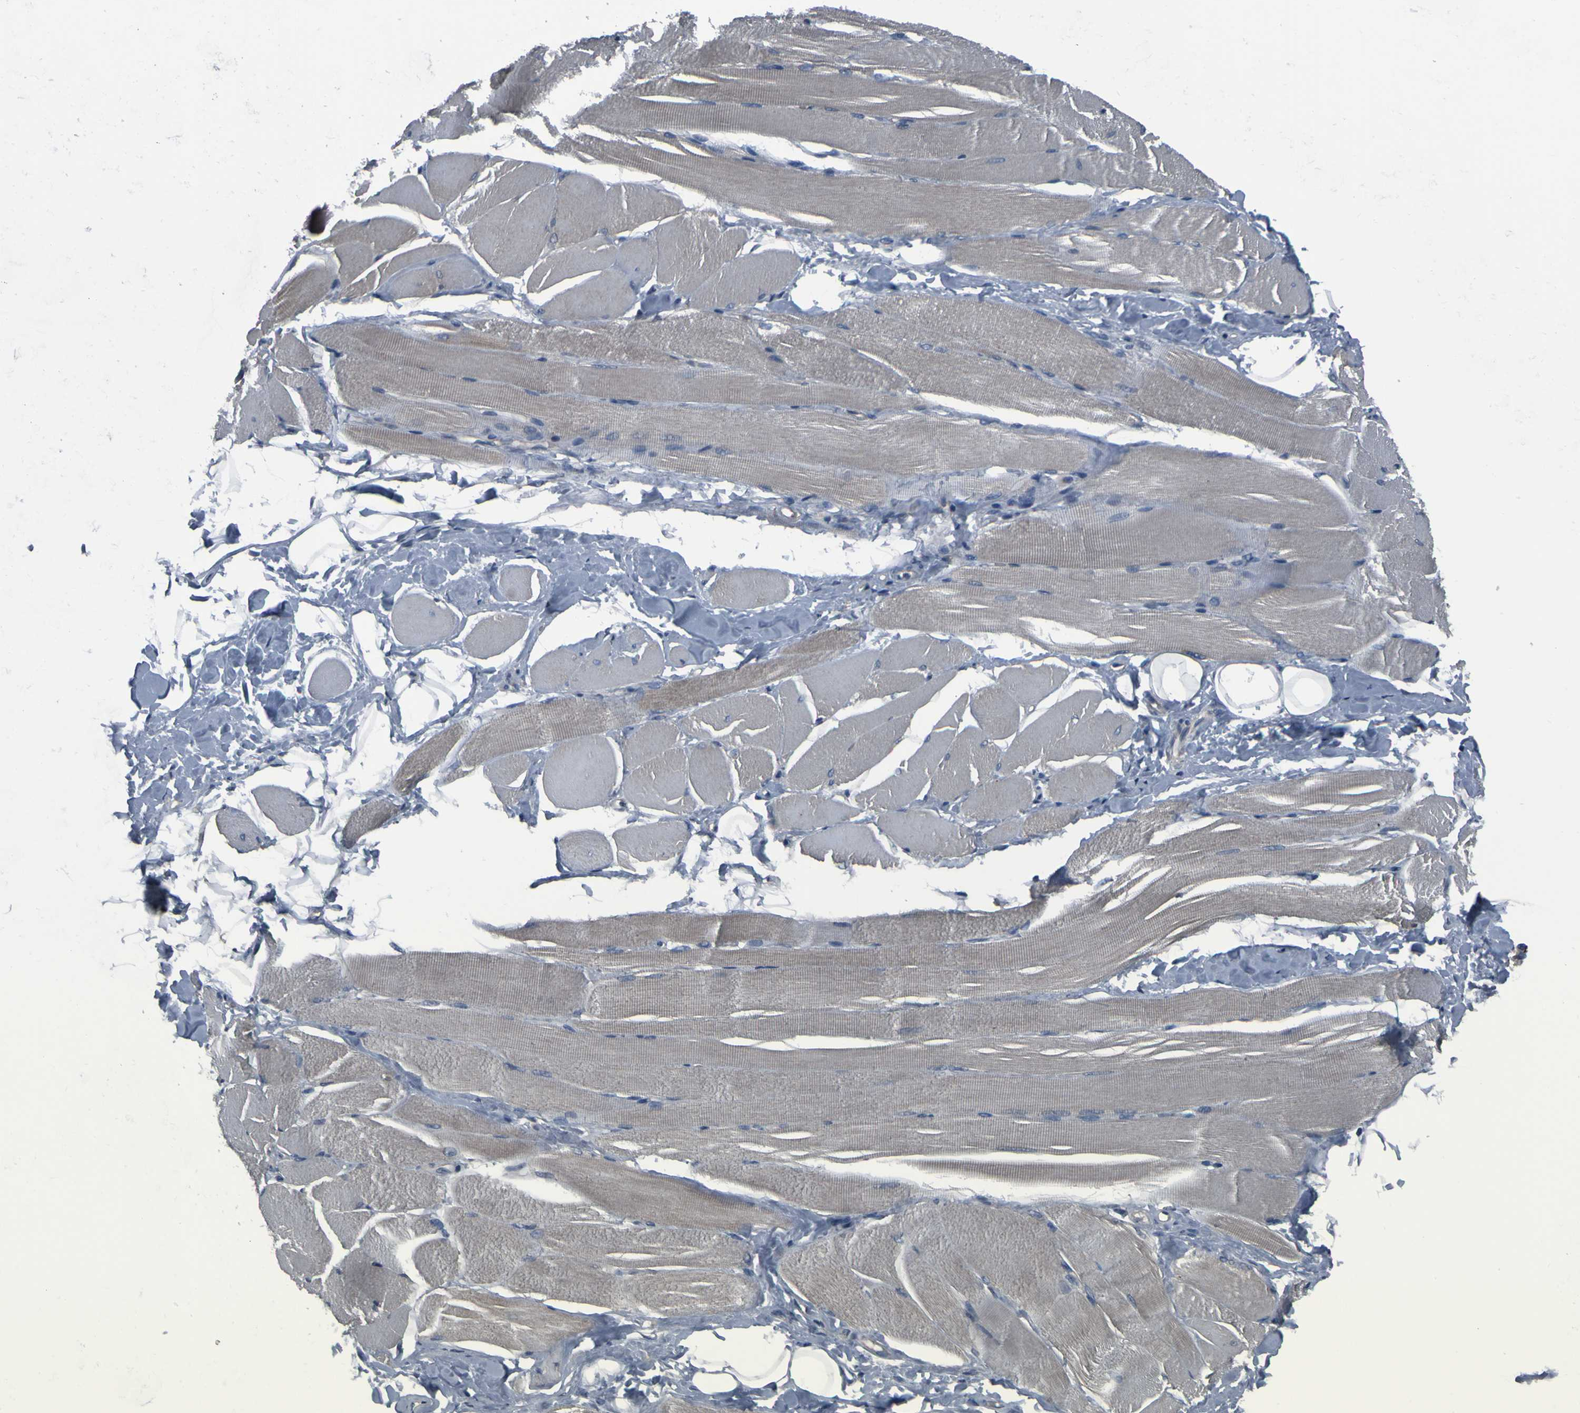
{"staining": {"intensity": "negative", "quantity": "none", "location": "none"}, "tissue": "skeletal muscle", "cell_type": "Myocytes", "image_type": "normal", "snomed": [{"axis": "morphology", "description": "Normal tissue, NOS"}, {"axis": "topography", "description": "Skeletal muscle"}, {"axis": "topography", "description": "Peripheral nerve tissue"}], "caption": "This photomicrograph is of normal skeletal muscle stained with immunohistochemistry (IHC) to label a protein in brown with the nuclei are counter-stained blue. There is no expression in myocytes. (Brightfield microscopy of DAB (3,3'-diaminobenzidine) immunohistochemistry (IHC) at high magnification).", "gene": "GRAMD1A", "patient": {"sex": "female", "age": 84}}